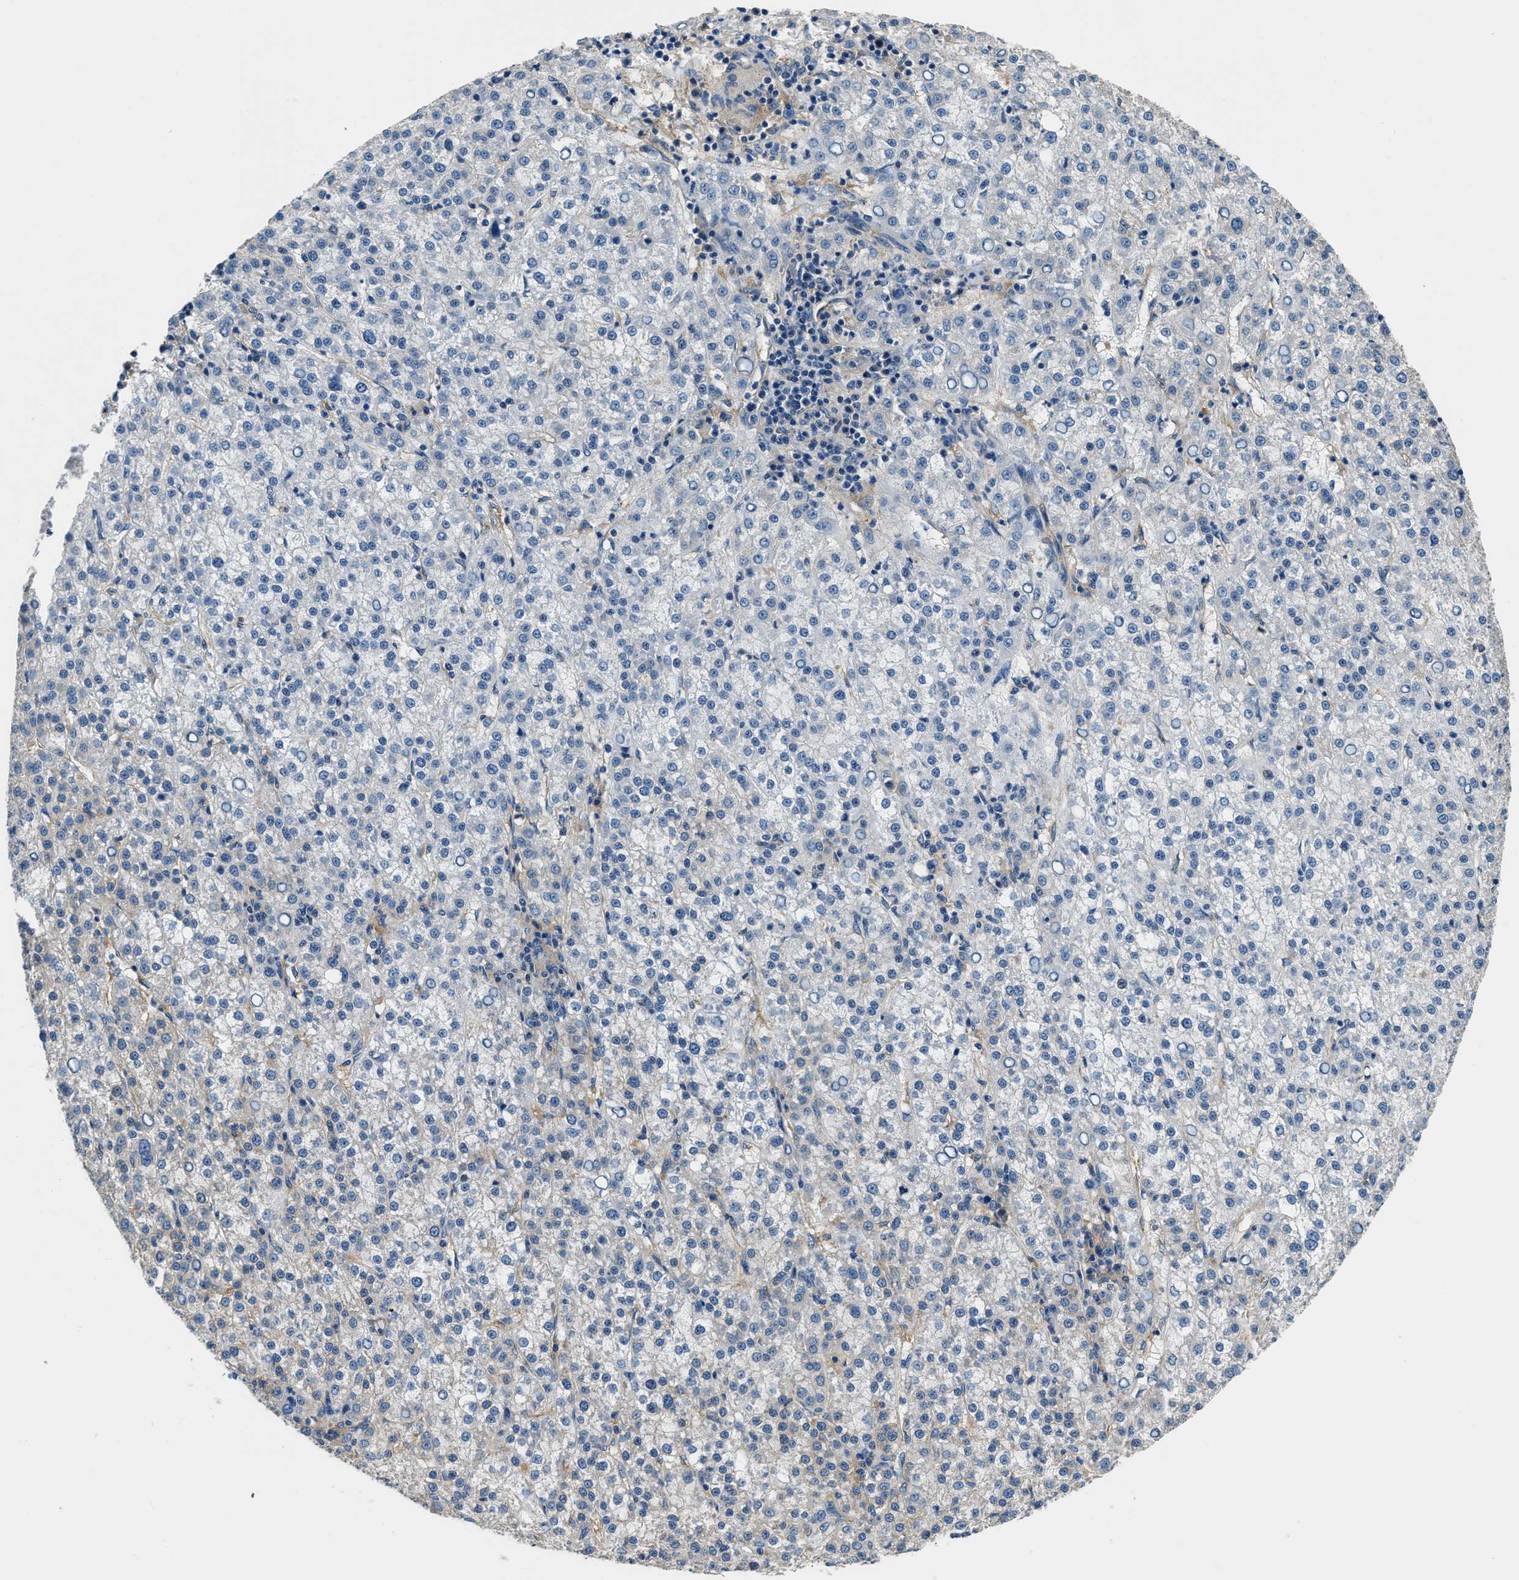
{"staining": {"intensity": "negative", "quantity": "none", "location": "none"}, "tissue": "liver cancer", "cell_type": "Tumor cells", "image_type": "cancer", "snomed": [{"axis": "morphology", "description": "Carcinoma, Hepatocellular, NOS"}, {"axis": "topography", "description": "Liver"}], "caption": "High magnification brightfield microscopy of liver hepatocellular carcinoma stained with DAB (3,3'-diaminobenzidine) (brown) and counterstained with hematoxylin (blue): tumor cells show no significant expression.", "gene": "EEA1", "patient": {"sex": "female", "age": 58}}